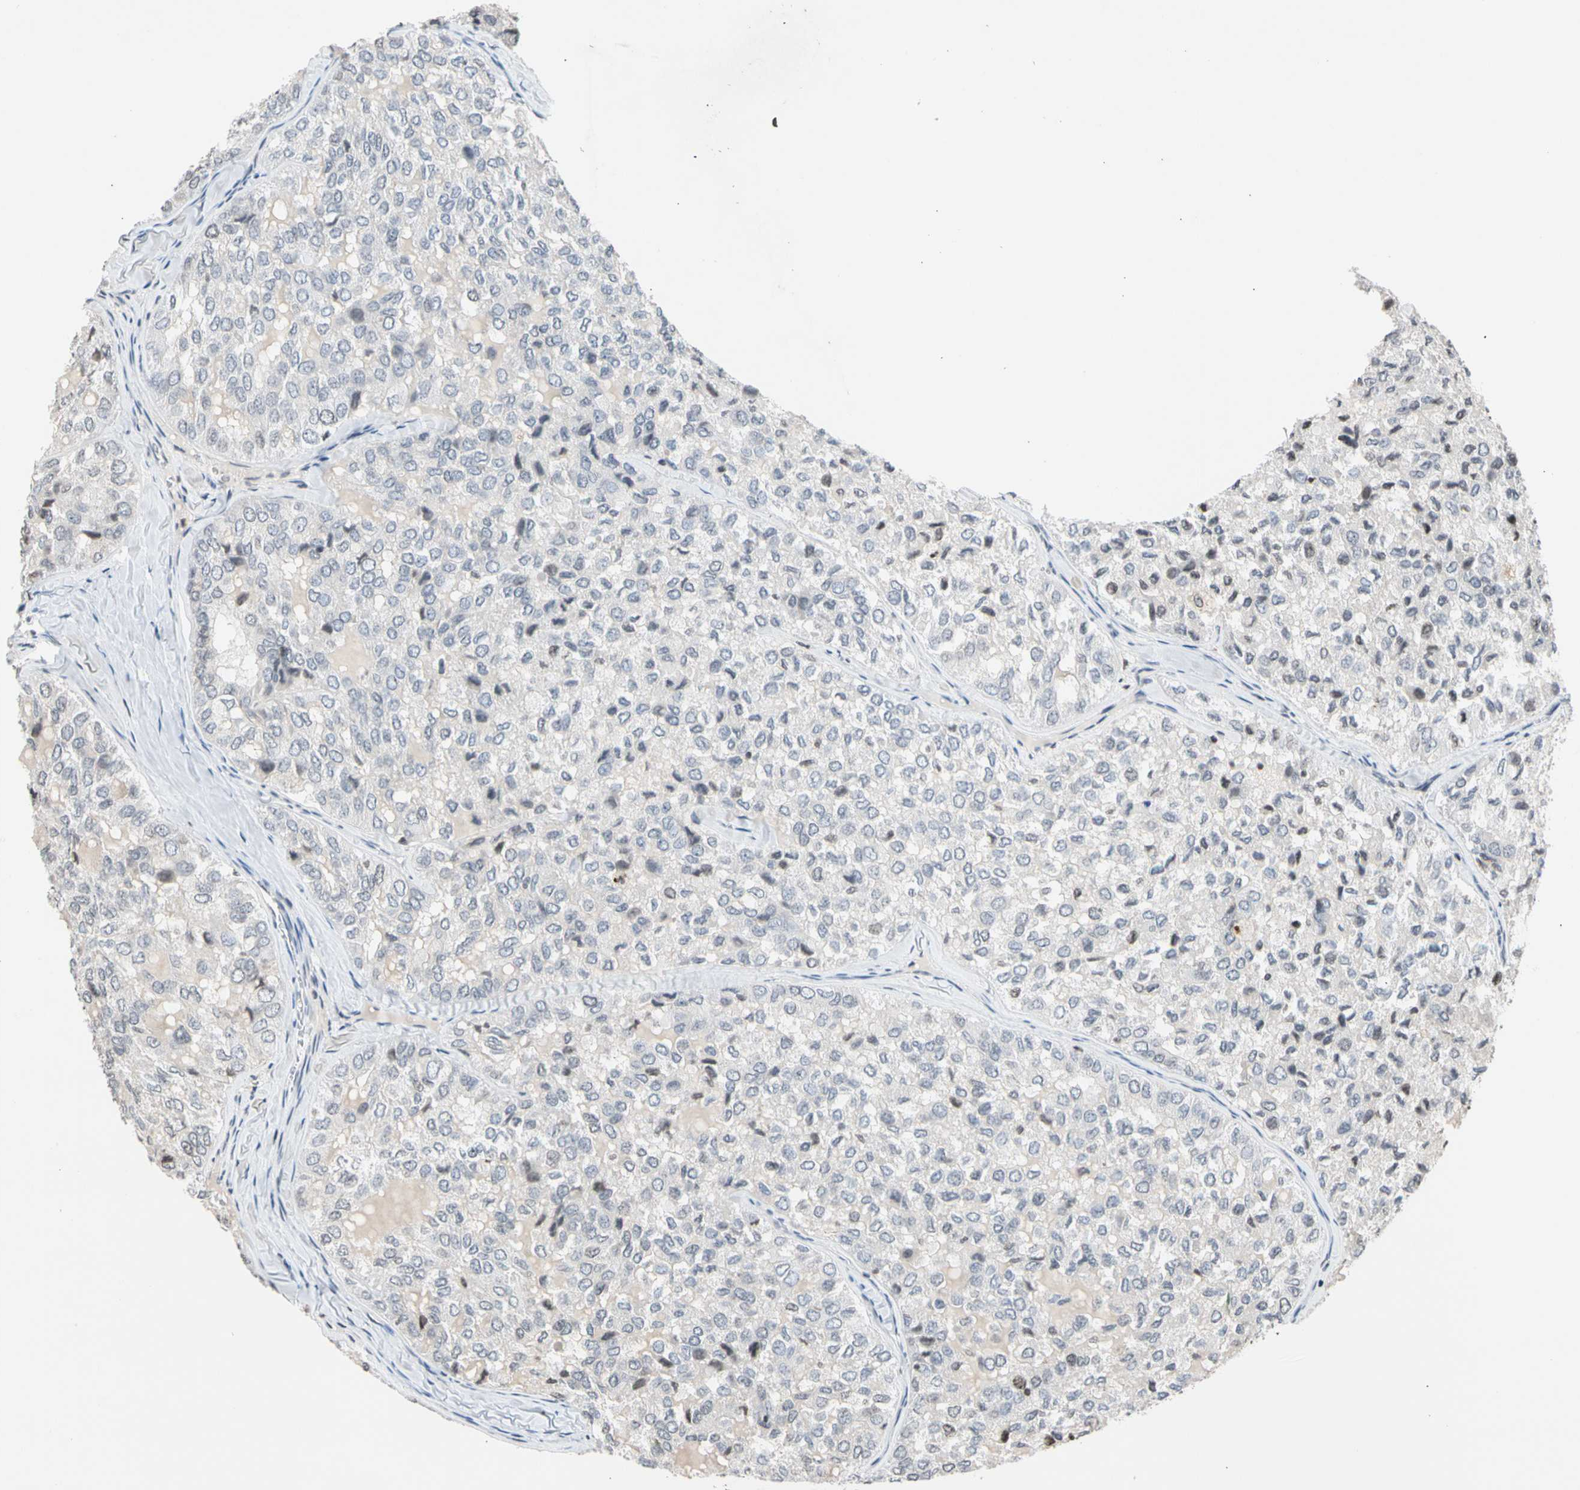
{"staining": {"intensity": "negative", "quantity": "none", "location": "none"}, "tissue": "thyroid cancer", "cell_type": "Tumor cells", "image_type": "cancer", "snomed": [{"axis": "morphology", "description": "Follicular adenoma carcinoma, NOS"}, {"axis": "topography", "description": "Thyroid gland"}], "caption": "A micrograph of thyroid cancer stained for a protein demonstrates no brown staining in tumor cells. The staining is performed using DAB brown chromogen with nuclei counter-stained in using hematoxylin.", "gene": "GPX4", "patient": {"sex": "male", "age": 75}}